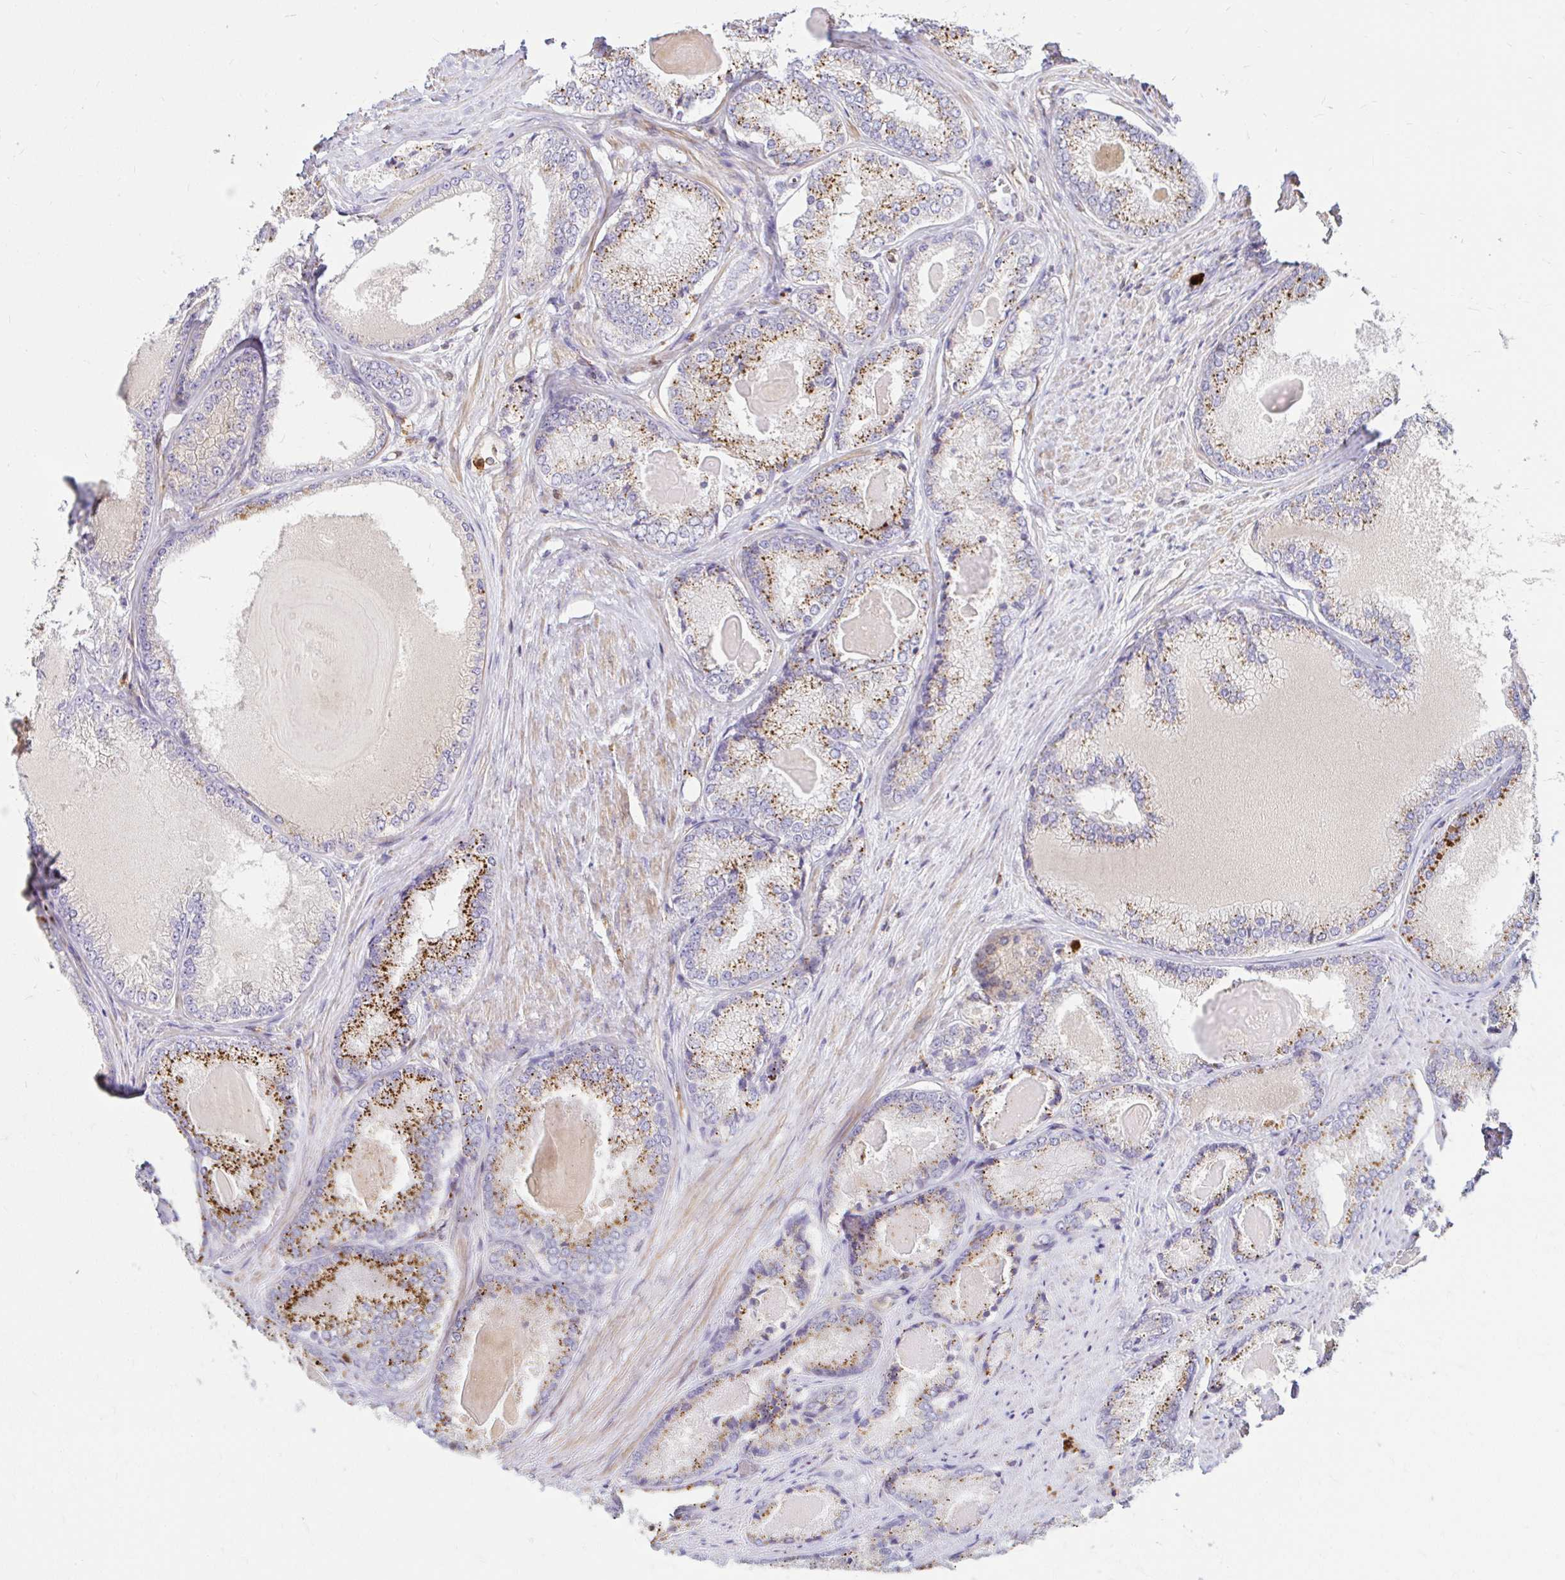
{"staining": {"intensity": "moderate", "quantity": "25%-75%", "location": "cytoplasmic/membranous"}, "tissue": "prostate cancer", "cell_type": "Tumor cells", "image_type": "cancer", "snomed": [{"axis": "morphology", "description": "Adenocarcinoma, NOS"}, {"axis": "morphology", "description": "Adenocarcinoma, Low grade"}, {"axis": "topography", "description": "Prostate"}], "caption": "Moderate cytoplasmic/membranous expression for a protein is seen in approximately 25%-75% of tumor cells of adenocarcinoma (prostate) using immunohistochemistry (IHC).", "gene": "PYCARD", "patient": {"sex": "male", "age": 68}}